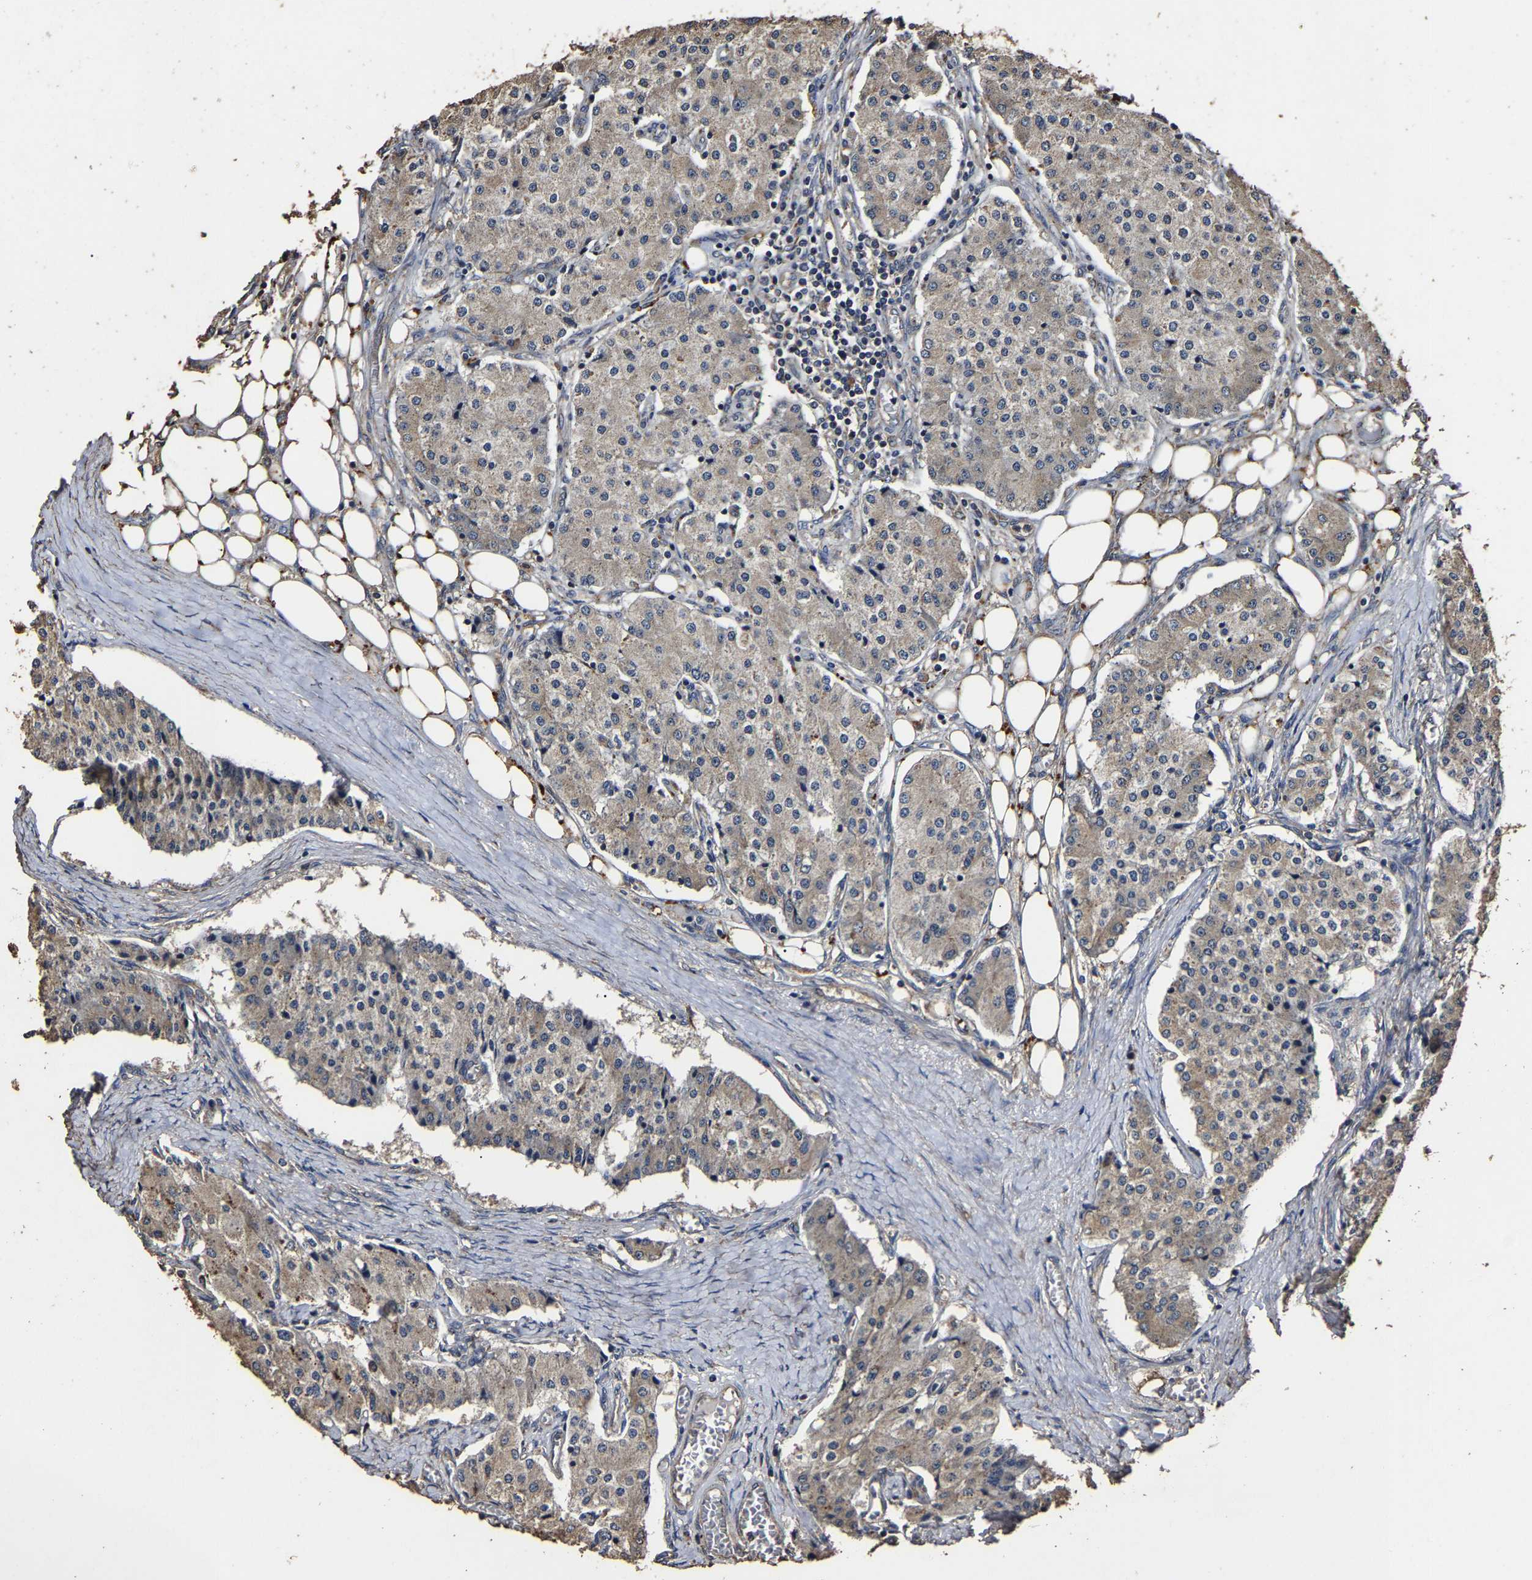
{"staining": {"intensity": "weak", "quantity": ">75%", "location": "cytoplasmic/membranous"}, "tissue": "carcinoid", "cell_type": "Tumor cells", "image_type": "cancer", "snomed": [{"axis": "morphology", "description": "Carcinoid, malignant, NOS"}, {"axis": "topography", "description": "Colon"}], "caption": "Weak cytoplasmic/membranous expression is identified in about >75% of tumor cells in carcinoid. The protein of interest is stained brown, and the nuclei are stained in blue (DAB (3,3'-diaminobenzidine) IHC with brightfield microscopy, high magnification).", "gene": "PPM1K", "patient": {"sex": "female", "age": 52}}